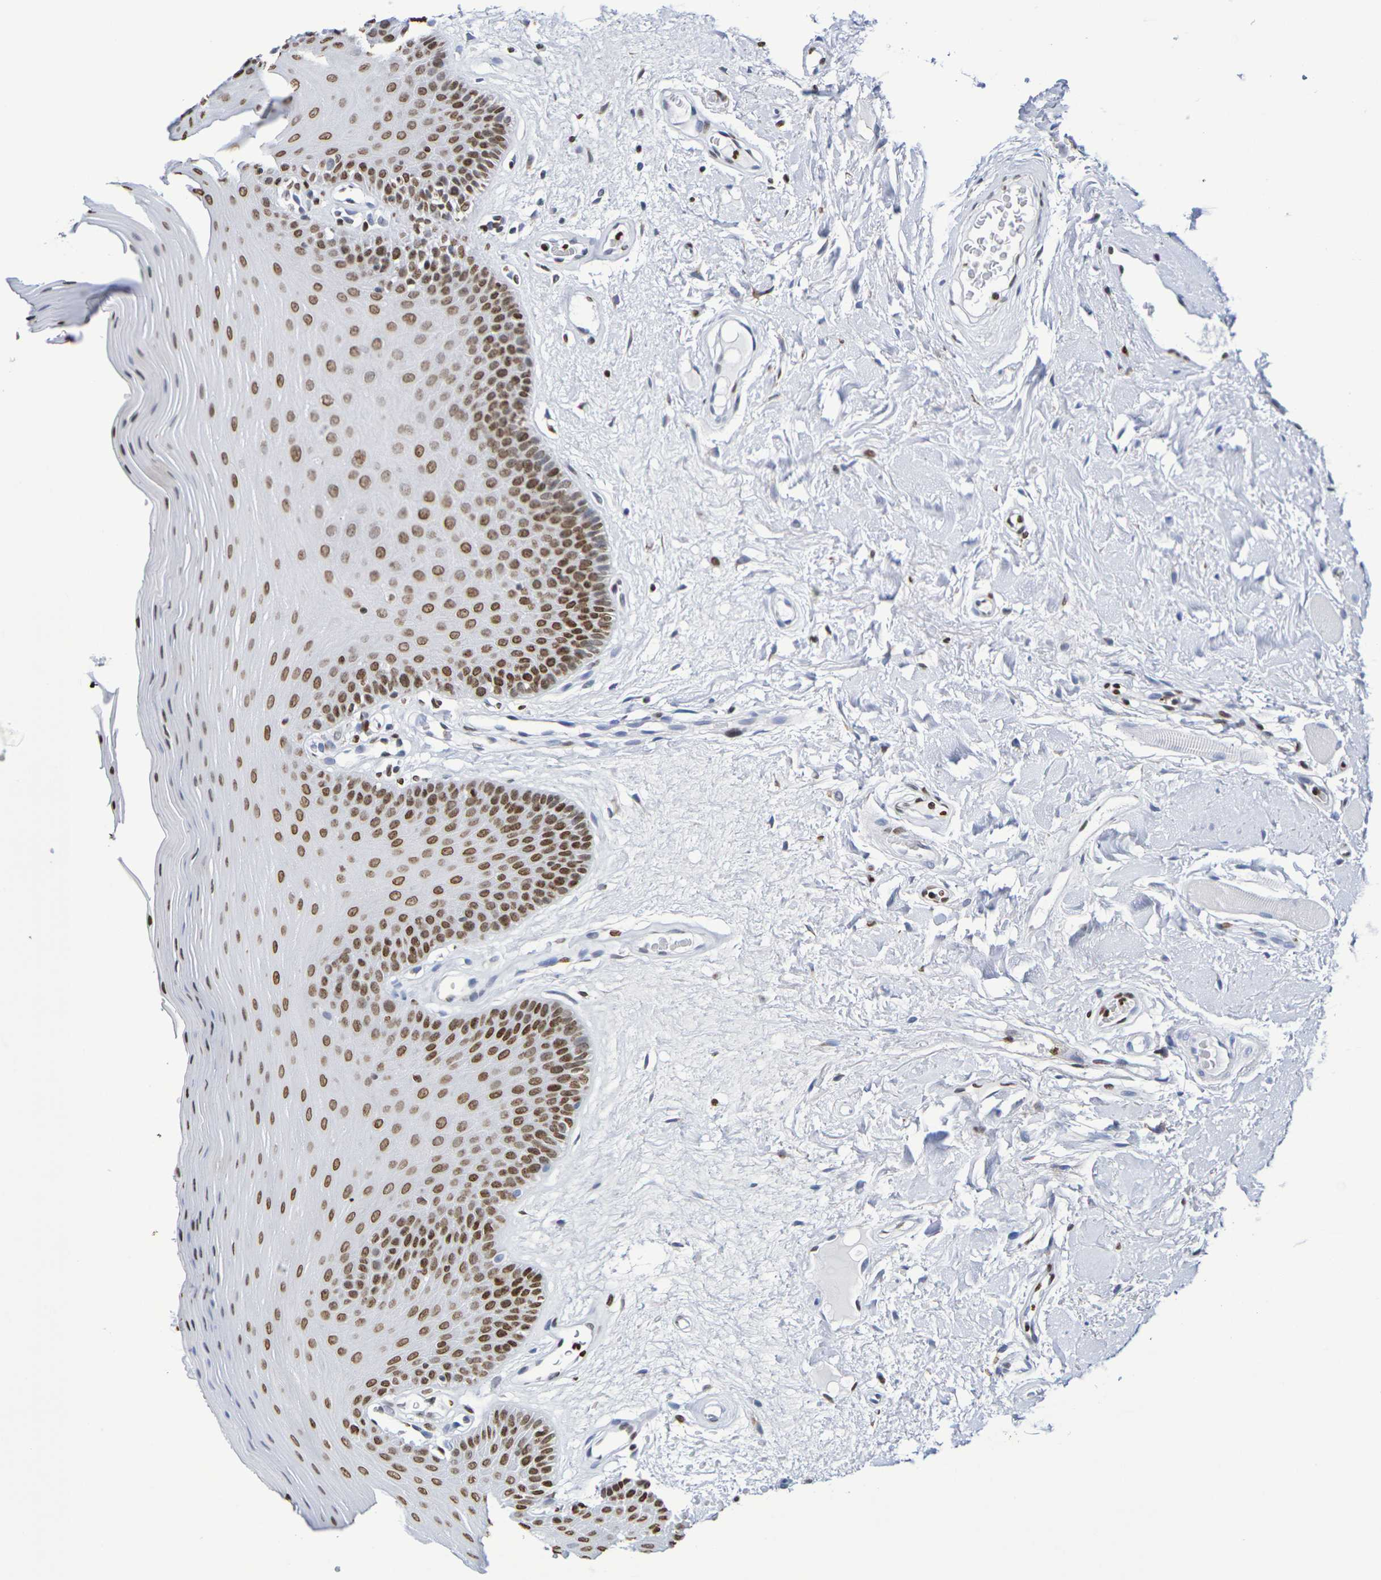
{"staining": {"intensity": "moderate", "quantity": ">75%", "location": "nuclear"}, "tissue": "oral mucosa", "cell_type": "Squamous epithelial cells", "image_type": "normal", "snomed": [{"axis": "morphology", "description": "Normal tissue, NOS"}, {"axis": "morphology", "description": "Squamous cell carcinoma, NOS"}, {"axis": "topography", "description": "Skeletal muscle"}, {"axis": "topography", "description": "Adipose tissue"}, {"axis": "topography", "description": "Vascular tissue"}, {"axis": "topography", "description": "Oral tissue"}, {"axis": "topography", "description": "Peripheral nerve tissue"}, {"axis": "topography", "description": "Head-Neck"}], "caption": "IHC image of benign human oral mucosa stained for a protein (brown), which exhibits medium levels of moderate nuclear positivity in approximately >75% of squamous epithelial cells.", "gene": "H1", "patient": {"sex": "male", "age": 71}}